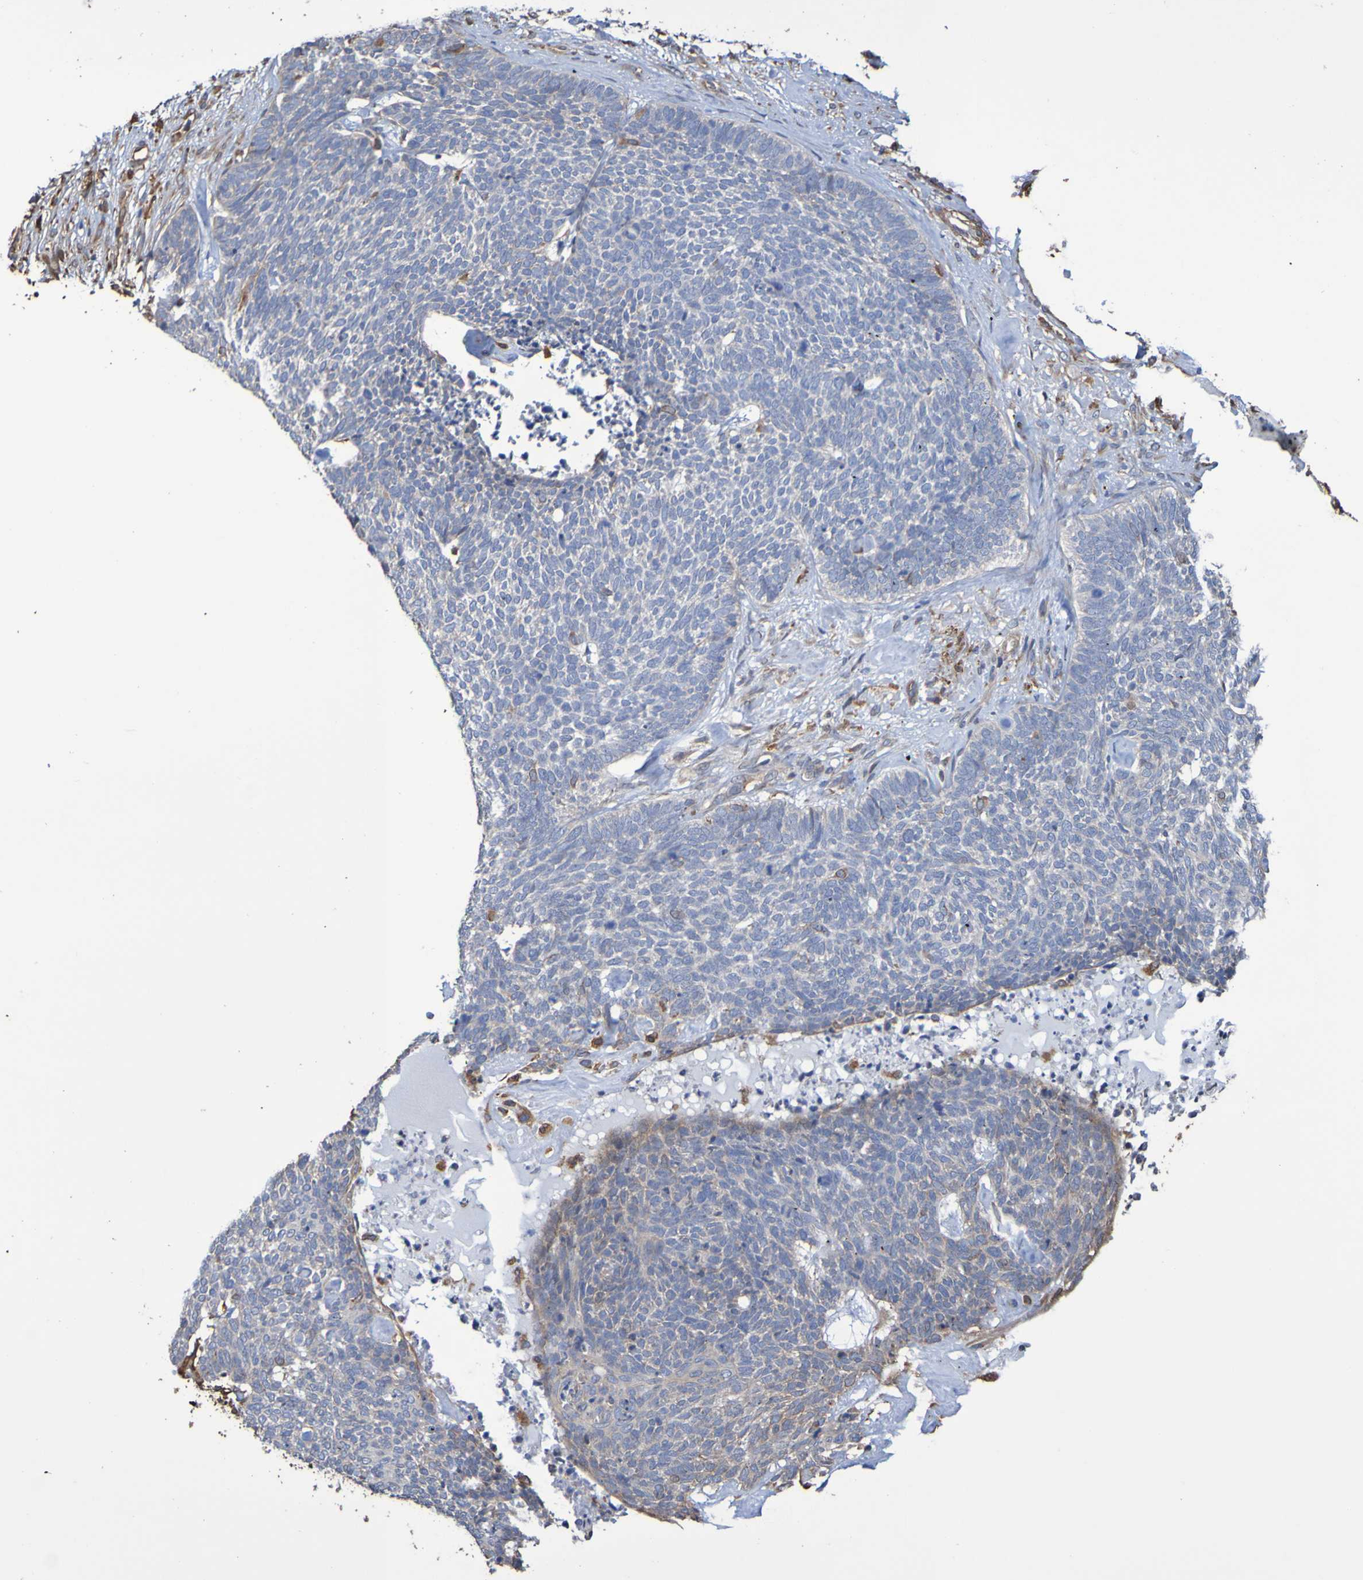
{"staining": {"intensity": "weak", "quantity": "<25%", "location": "cytoplasmic/membranous"}, "tissue": "skin cancer", "cell_type": "Tumor cells", "image_type": "cancer", "snomed": [{"axis": "morphology", "description": "Basal cell carcinoma"}, {"axis": "topography", "description": "Skin"}], "caption": "Immunohistochemical staining of human skin cancer reveals no significant staining in tumor cells.", "gene": "RAB11A", "patient": {"sex": "female", "age": 84}}